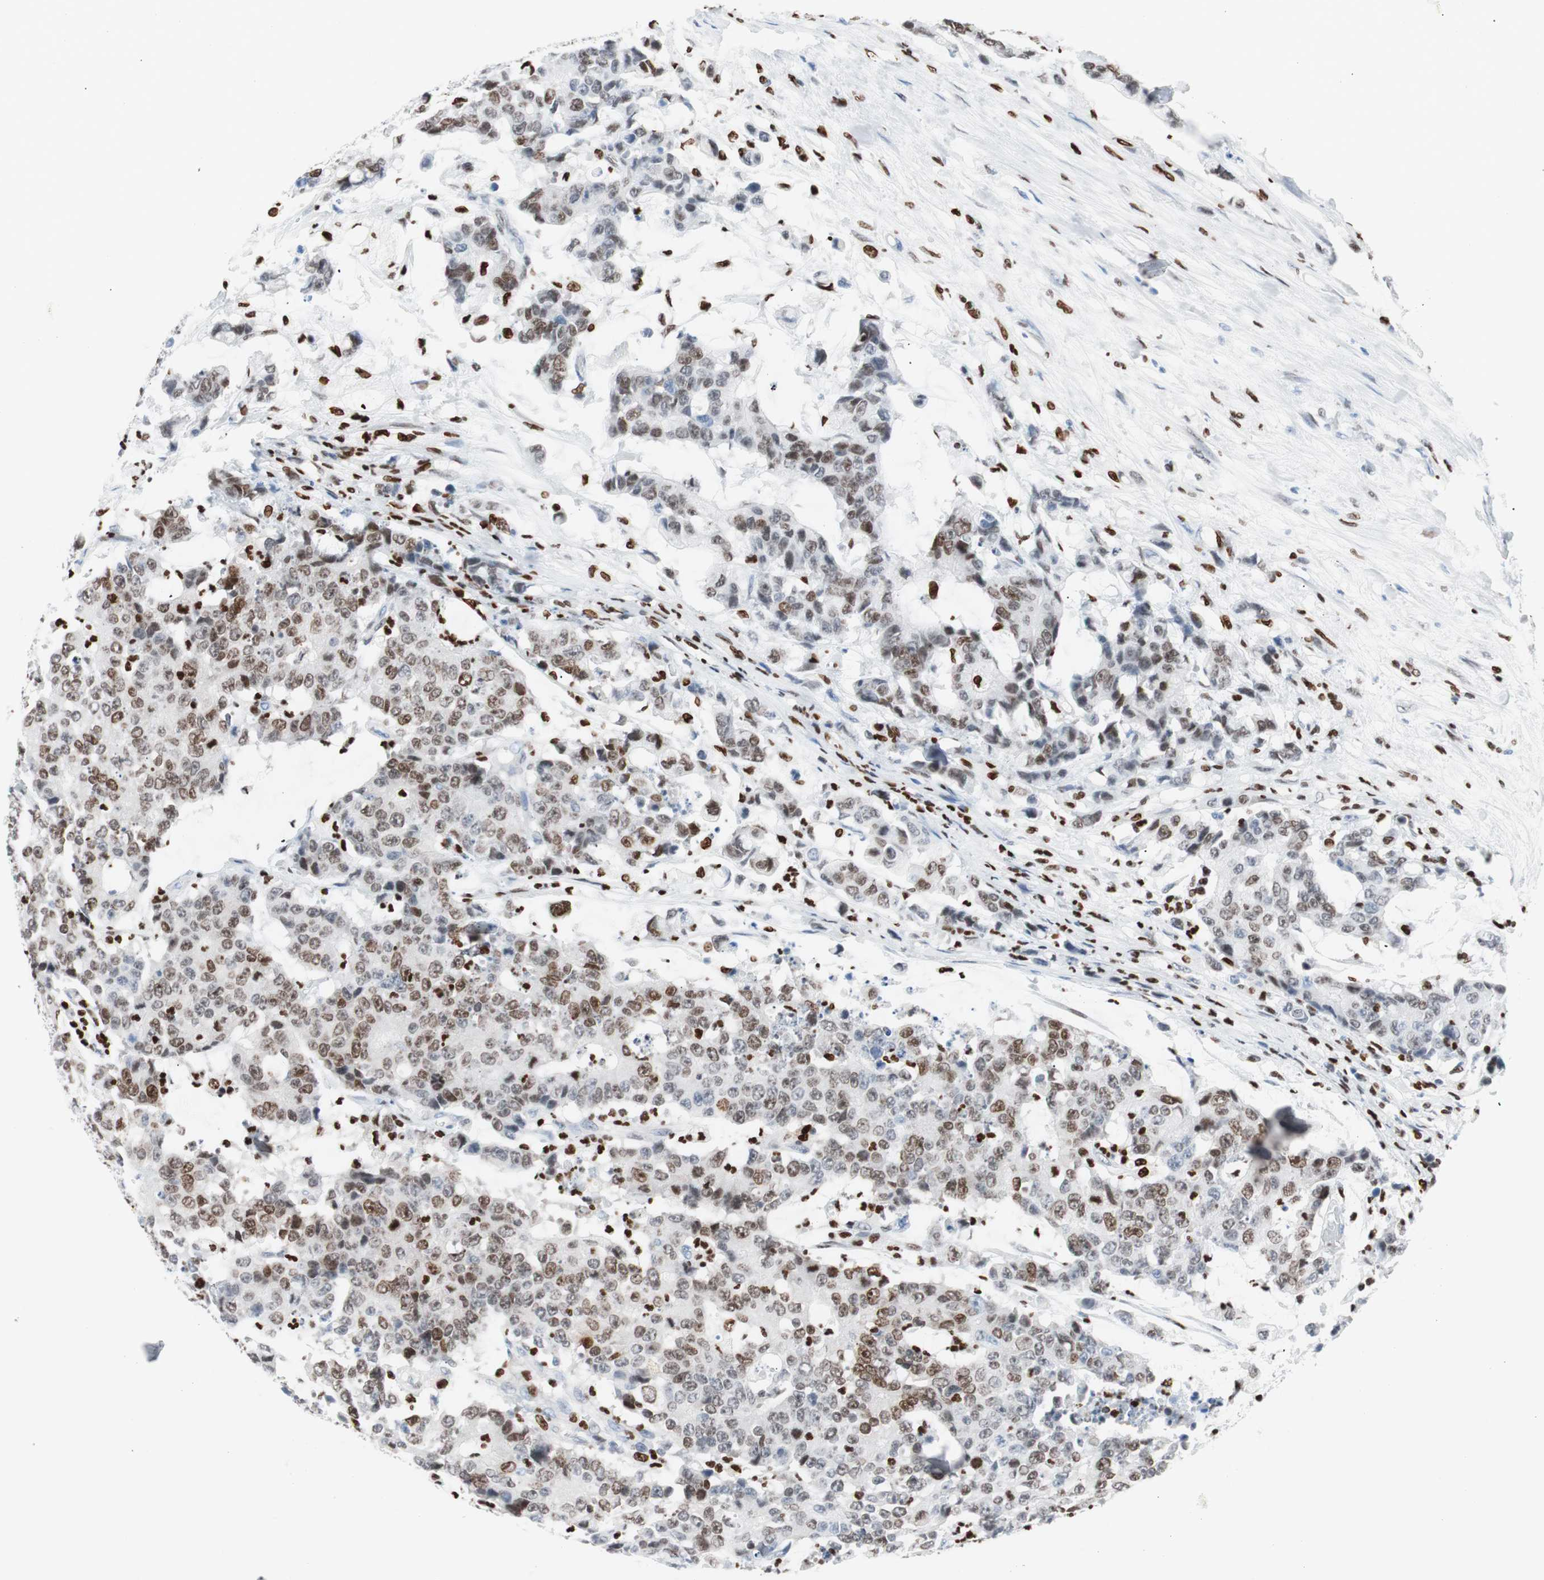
{"staining": {"intensity": "moderate", "quantity": "25%-75%", "location": "nuclear"}, "tissue": "colorectal cancer", "cell_type": "Tumor cells", "image_type": "cancer", "snomed": [{"axis": "morphology", "description": "Adenocarcinoma, NOS"}, {"axis": "topography", "description": "Colon"}], "caption": "Colorectal cancer was stained to show a protein in brown. There is medium levels of moderate nuclear positivity in about 25%-75% of tumor cells. (Stains: DAB (3,3'-diaminobenzidine) in brown, nuclei in blue, Microscopy: brightfield microscopy at high magnification).", "gene": "CEBPB", "patient": {"sex": "female", "age": 86}}